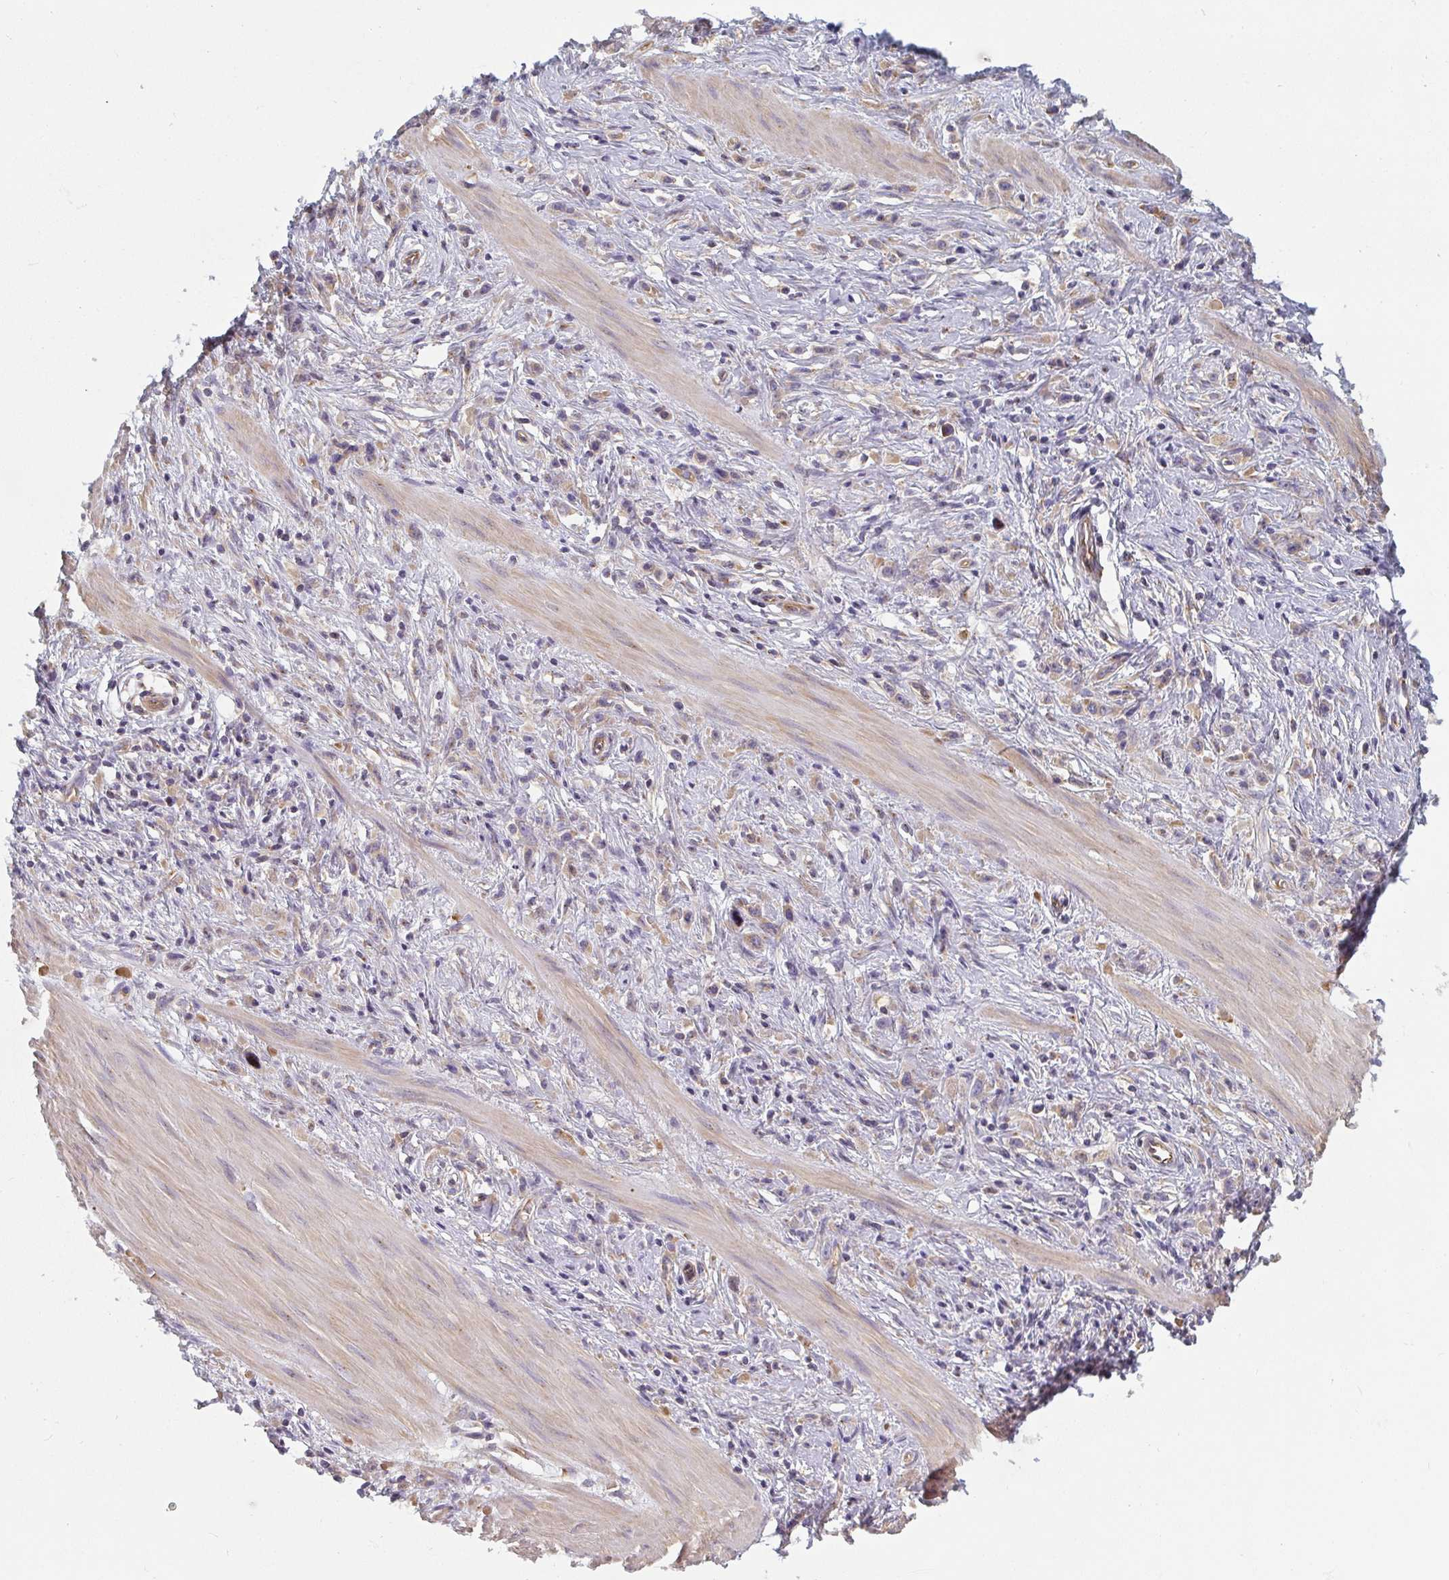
{"staining": {"intensity": "weak", "quantity": ">75%", "location": "cytoplasmic/membranous"}, "tissue": "stomach cancer", "cell_type": "Tumor cells", "image_type": "cancer", "snomed": [{"axis": "morphology", "description": "Adenocarcinoma, NOS"}, {"axis": "topography", "description": "Stomach"}], "caption": "Immunohistochemistry (IHC) photomicrograph of neoplastic tissue: stomach cancer (adenocarcinoma) stained using immunohistochemistry reveals low levels of weak protein expression localized specifically in the cytoplasmic/membranous of tumor cells, appearing as a cytoplasmic/membranous brown color.", "gene": "DYNC1I2", "patient": {"sex": "male", "age": 47}}